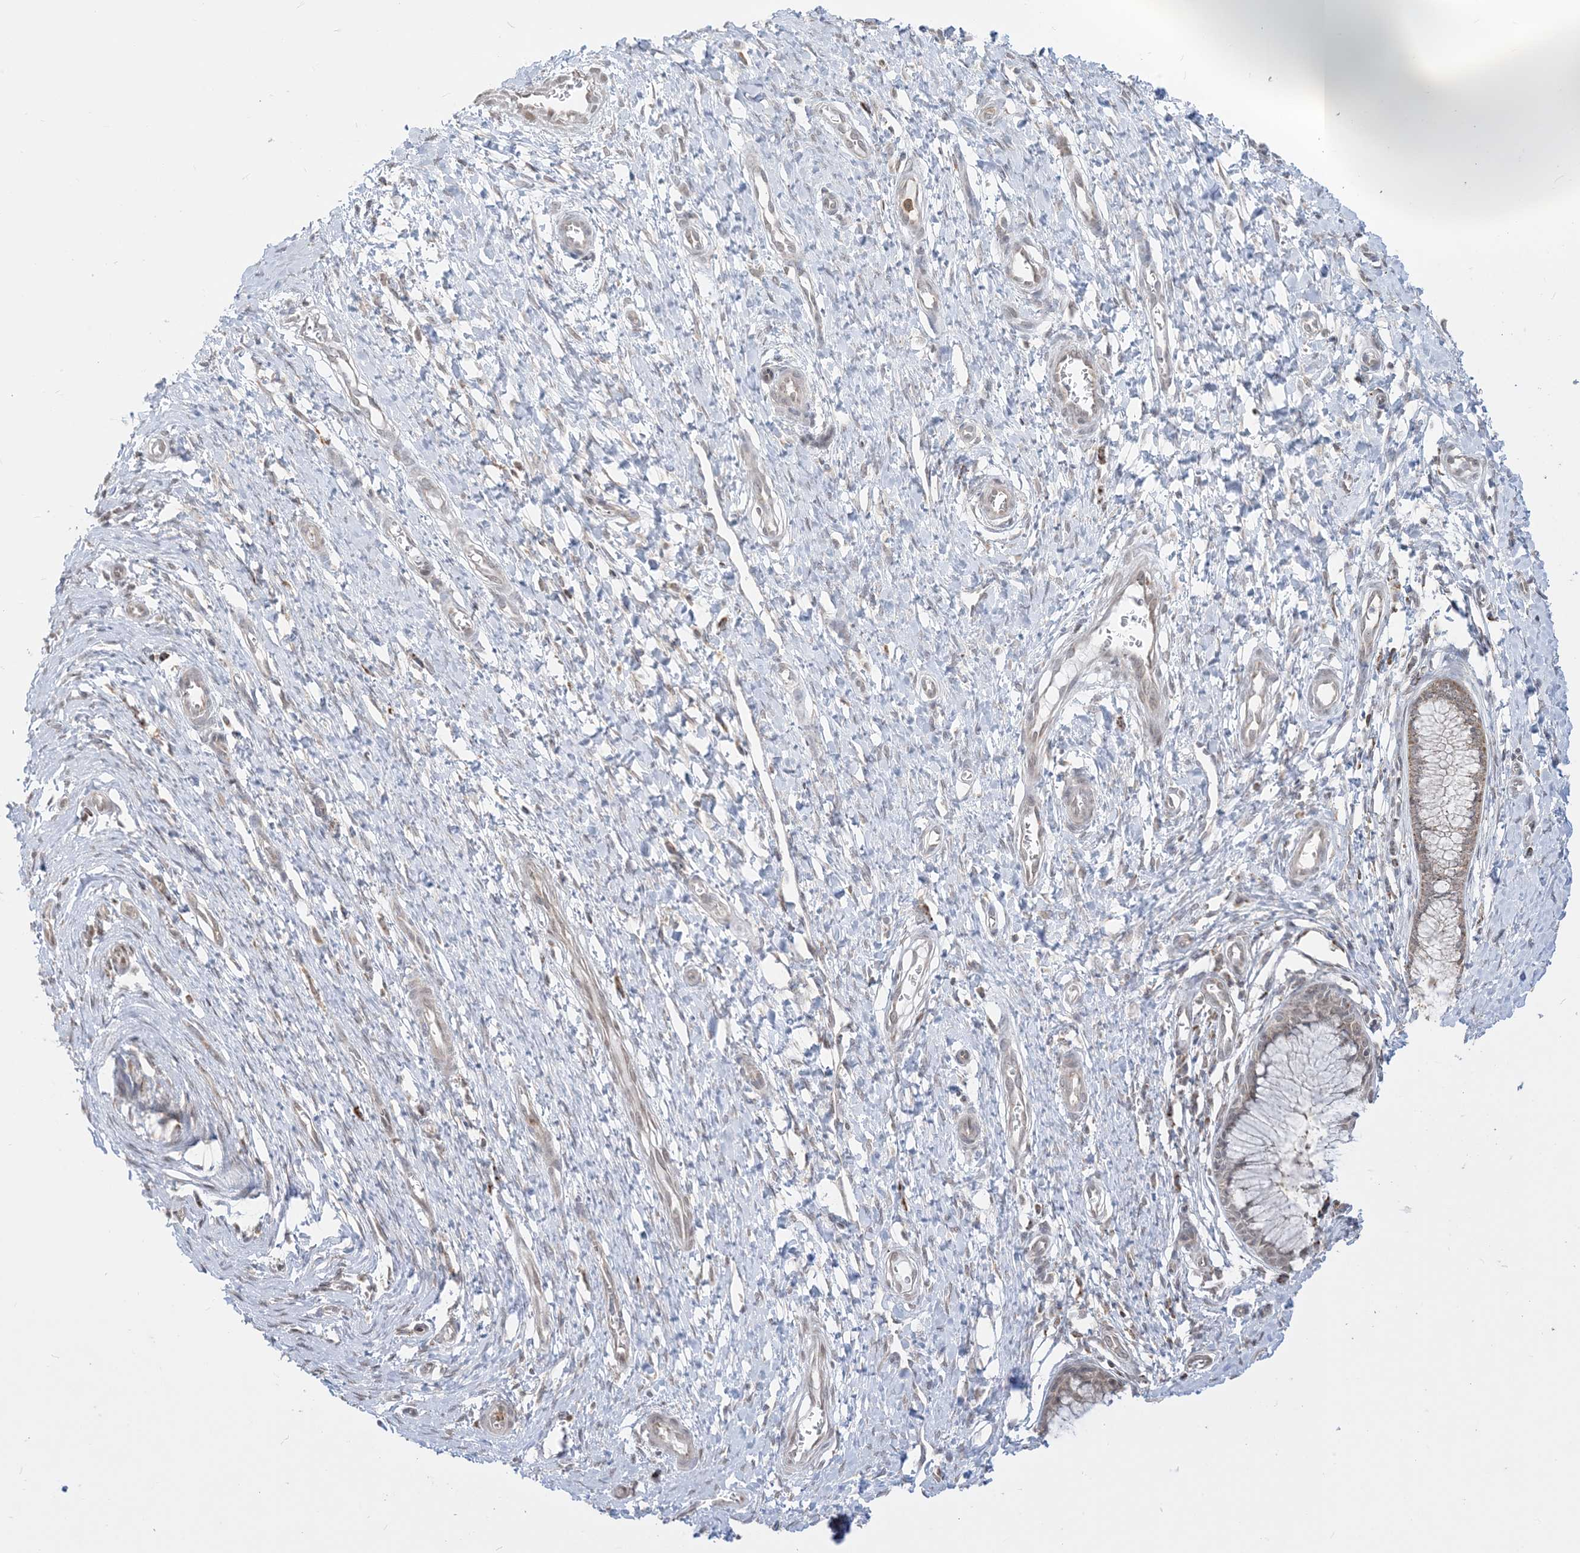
{"staining": {"intensity": "weak", "quantity": "25%-75%", "location": "cytoplasmic/membranous"}, "tissue": "cervix", "cell_type": "Glandular cells", "image_type": "normal", "snomed": [{"axis": "morphology", "description": "Normal tissue, NOS"}, {"axis": "topography", "description": "Cervix"}], "caption": "This is a micrograph of IHC staining of benign cervix, which shows weak positivity in the cytoplasmic/membranous of glandular cells.", "gene": "KANSL3", "patient": {"sex": "female", "age": 55}}